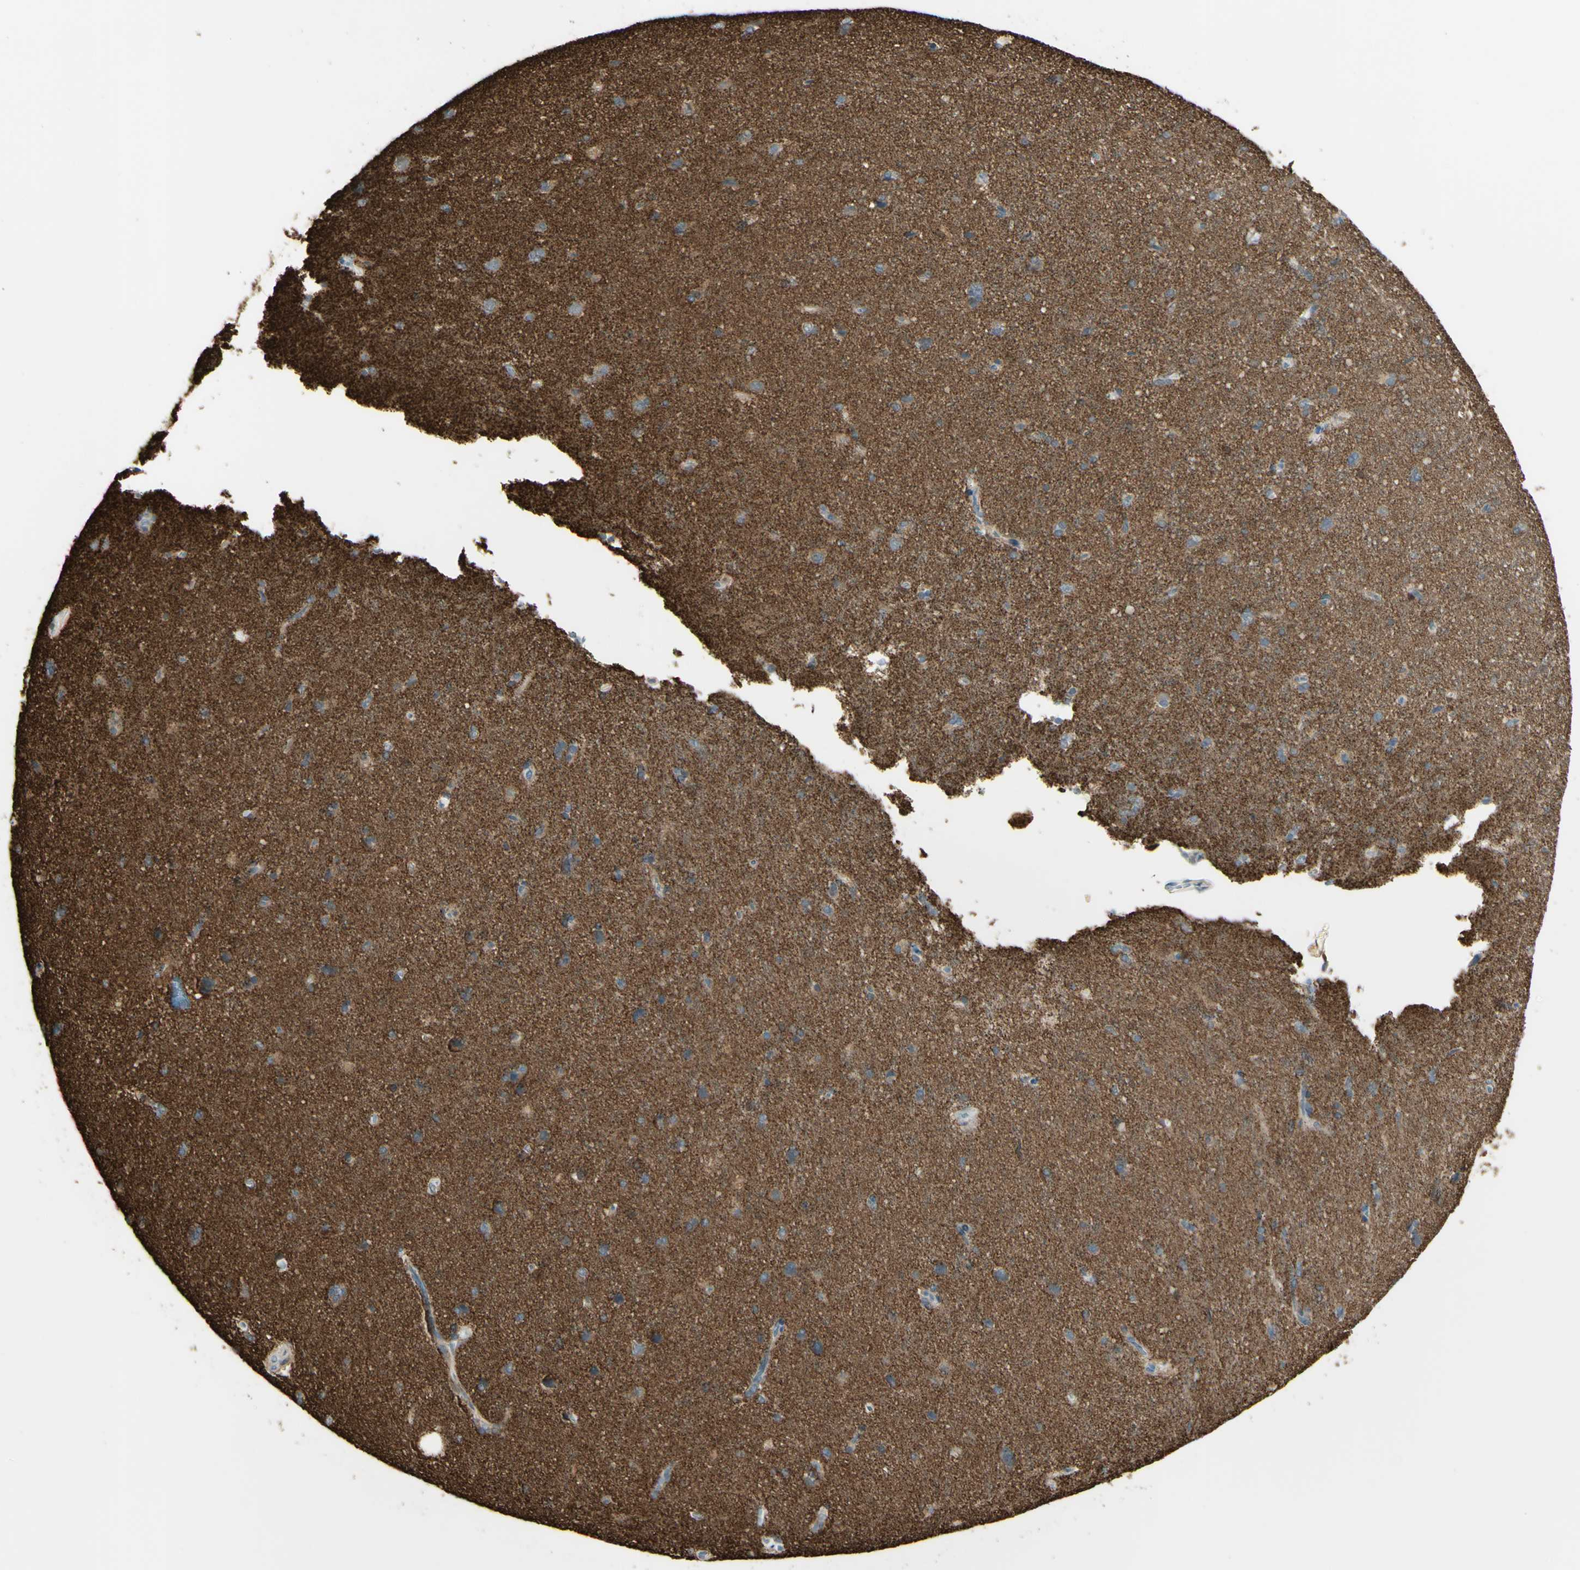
{"staining": {"intensity": "negative", "quantity": "none", "location": "none"}, "tissue": "cerebral cortex", "cell_type": "Endothelial cells", "image_type": "normal", "snomed": [{"axis": "morphology", "description": "Normal tissue, NOS"}, {"axis": "topography", "description": "Cerebral cortex"}], "caption": "This micrograph is of benign cerebral cortex stained with immunohistochemistry (IHC) to label a protein in brown with the nuclei are counter-stained blue. There is no expression in endothelial cells. (DAB IHC, high magnification).", "gene": "CYRIB", "patient": {"sex": "male", "age": 62}}